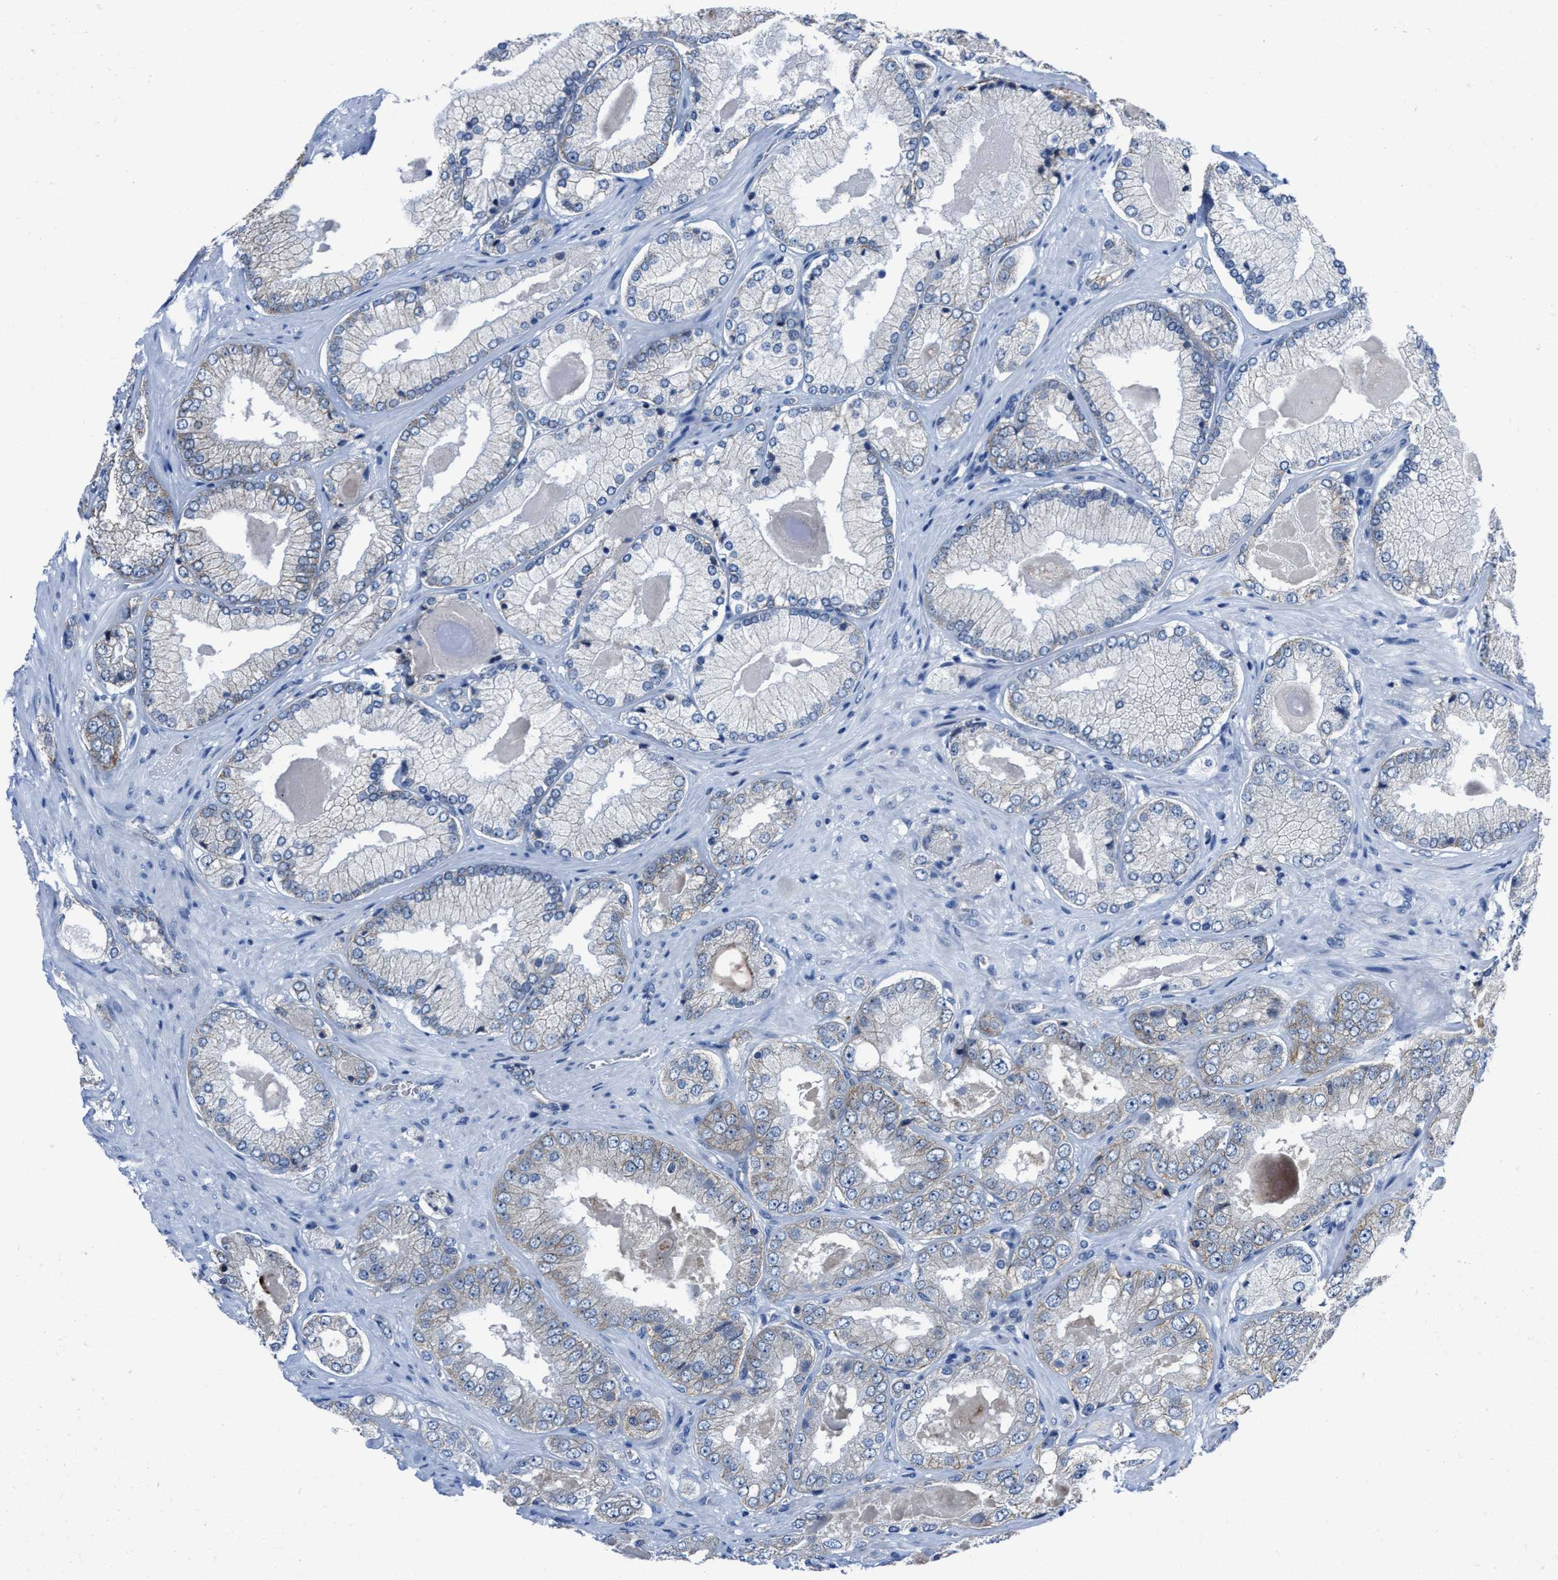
{"staining": {"intensity": "negative", "quantity": "none", "location": "none"}, "tissue": "prostate cancer", "cell_type": "Tumor cells", "image_type": "cancer", "snomed": [{"axis": "morphology", "description": "Adenocarcinoma, Low grade"}, {"axis": "topography", "description": "Prostate"}], "caption": "DAB immunohistochemical staining of human prostate adenocarcinoma (low-grade) shows no significant staining in tumor cells. (DAB IHC with hematoxylin counter stain).", "gene": "GHITM", "patient": {"sex": "male", "age": 65}}